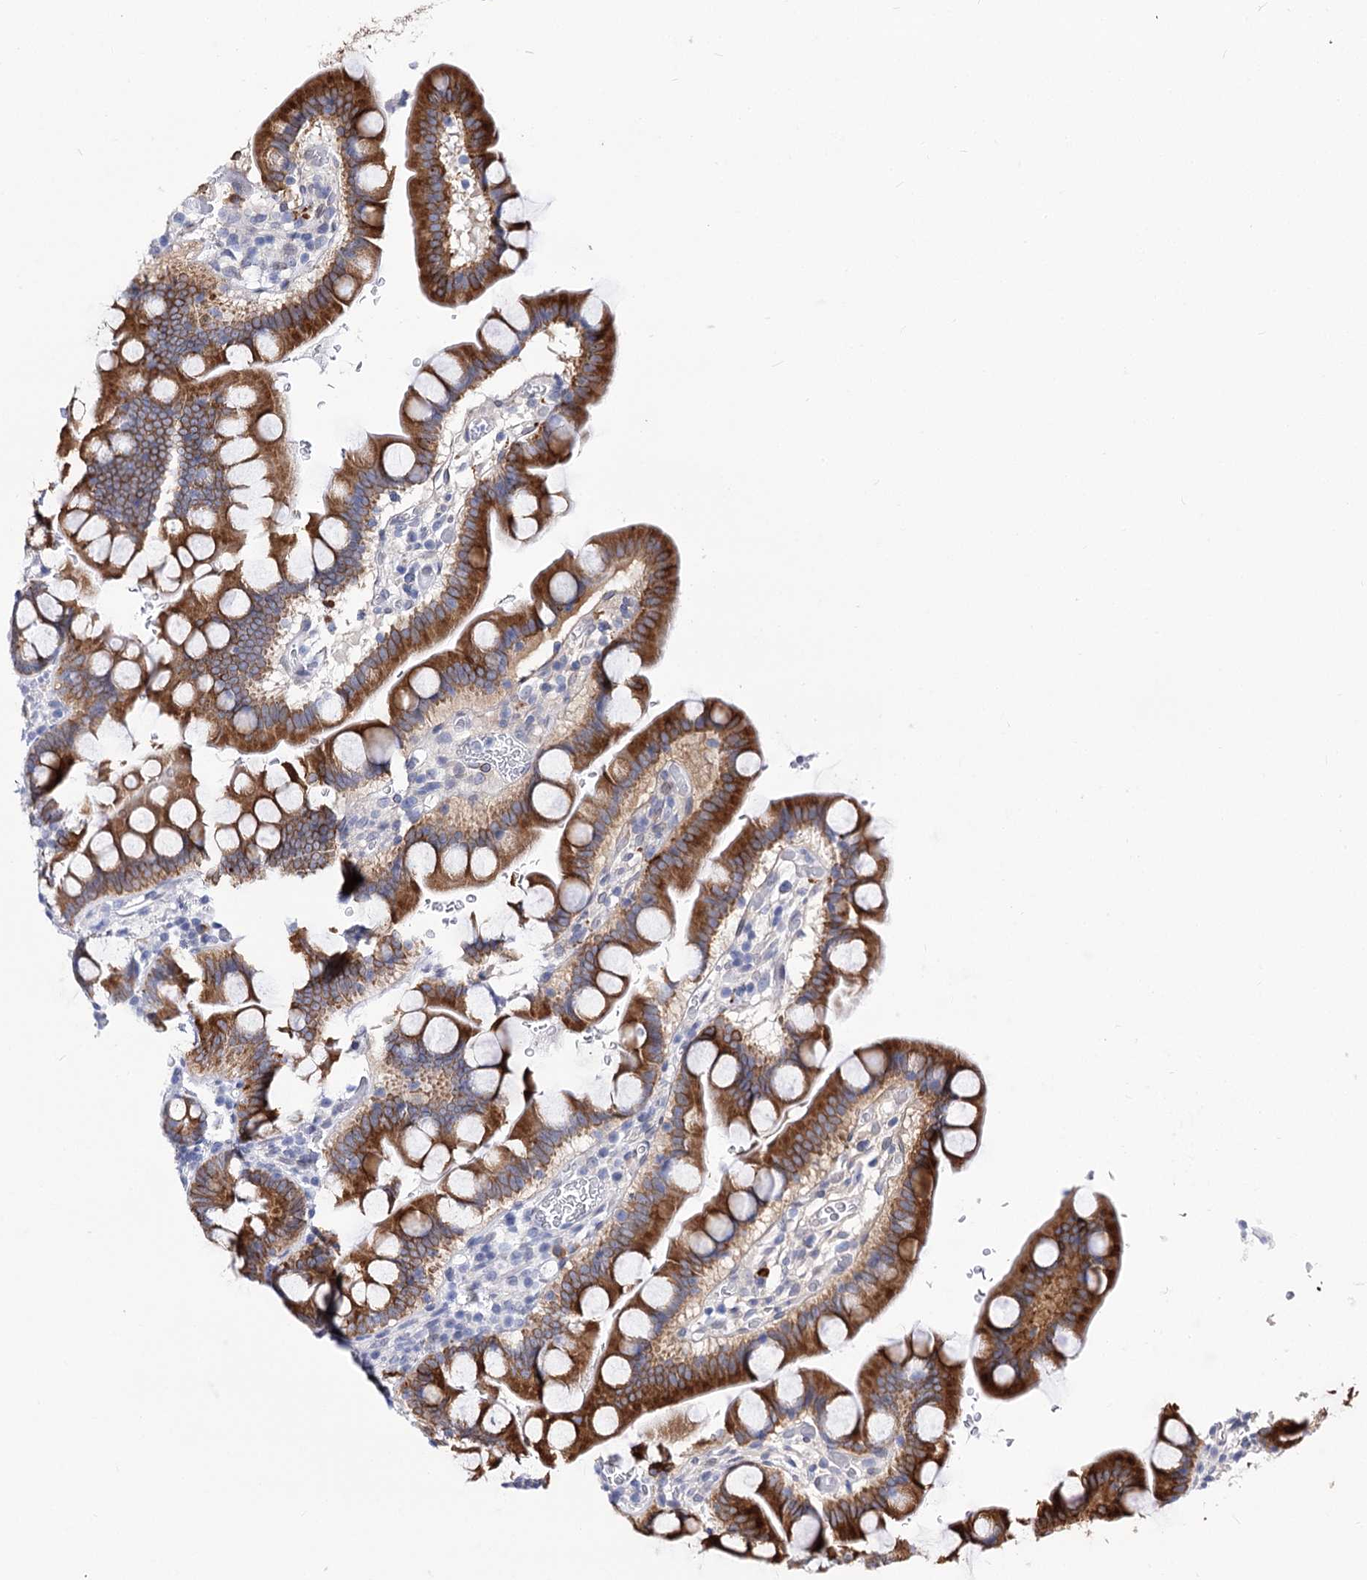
{"staining": {"intensity": "strong", "quantity": ">75%", "location": "cytoplasmic/membranous"}, "tissue": "small intestine", "cell_type": "Glandular cells", "image_type": "normal", "snomed": [{"axis": "morphology", "description": "Normal tissue, NOS"}, {"axis": "topography", "description": "Stomach, upper"}, {"axis": "topography", "description": "Stomach, lower"}, {"axis": "topography", "description": "Small intestine"}], "caption": "Small intestine was stained to show a protein in brown. There is high levels of strong cytoplasmic/membranous staining in about >75% of glandular cells.", "gene": "TMEM201", "patient": {"sex": "male", "age": 68}}